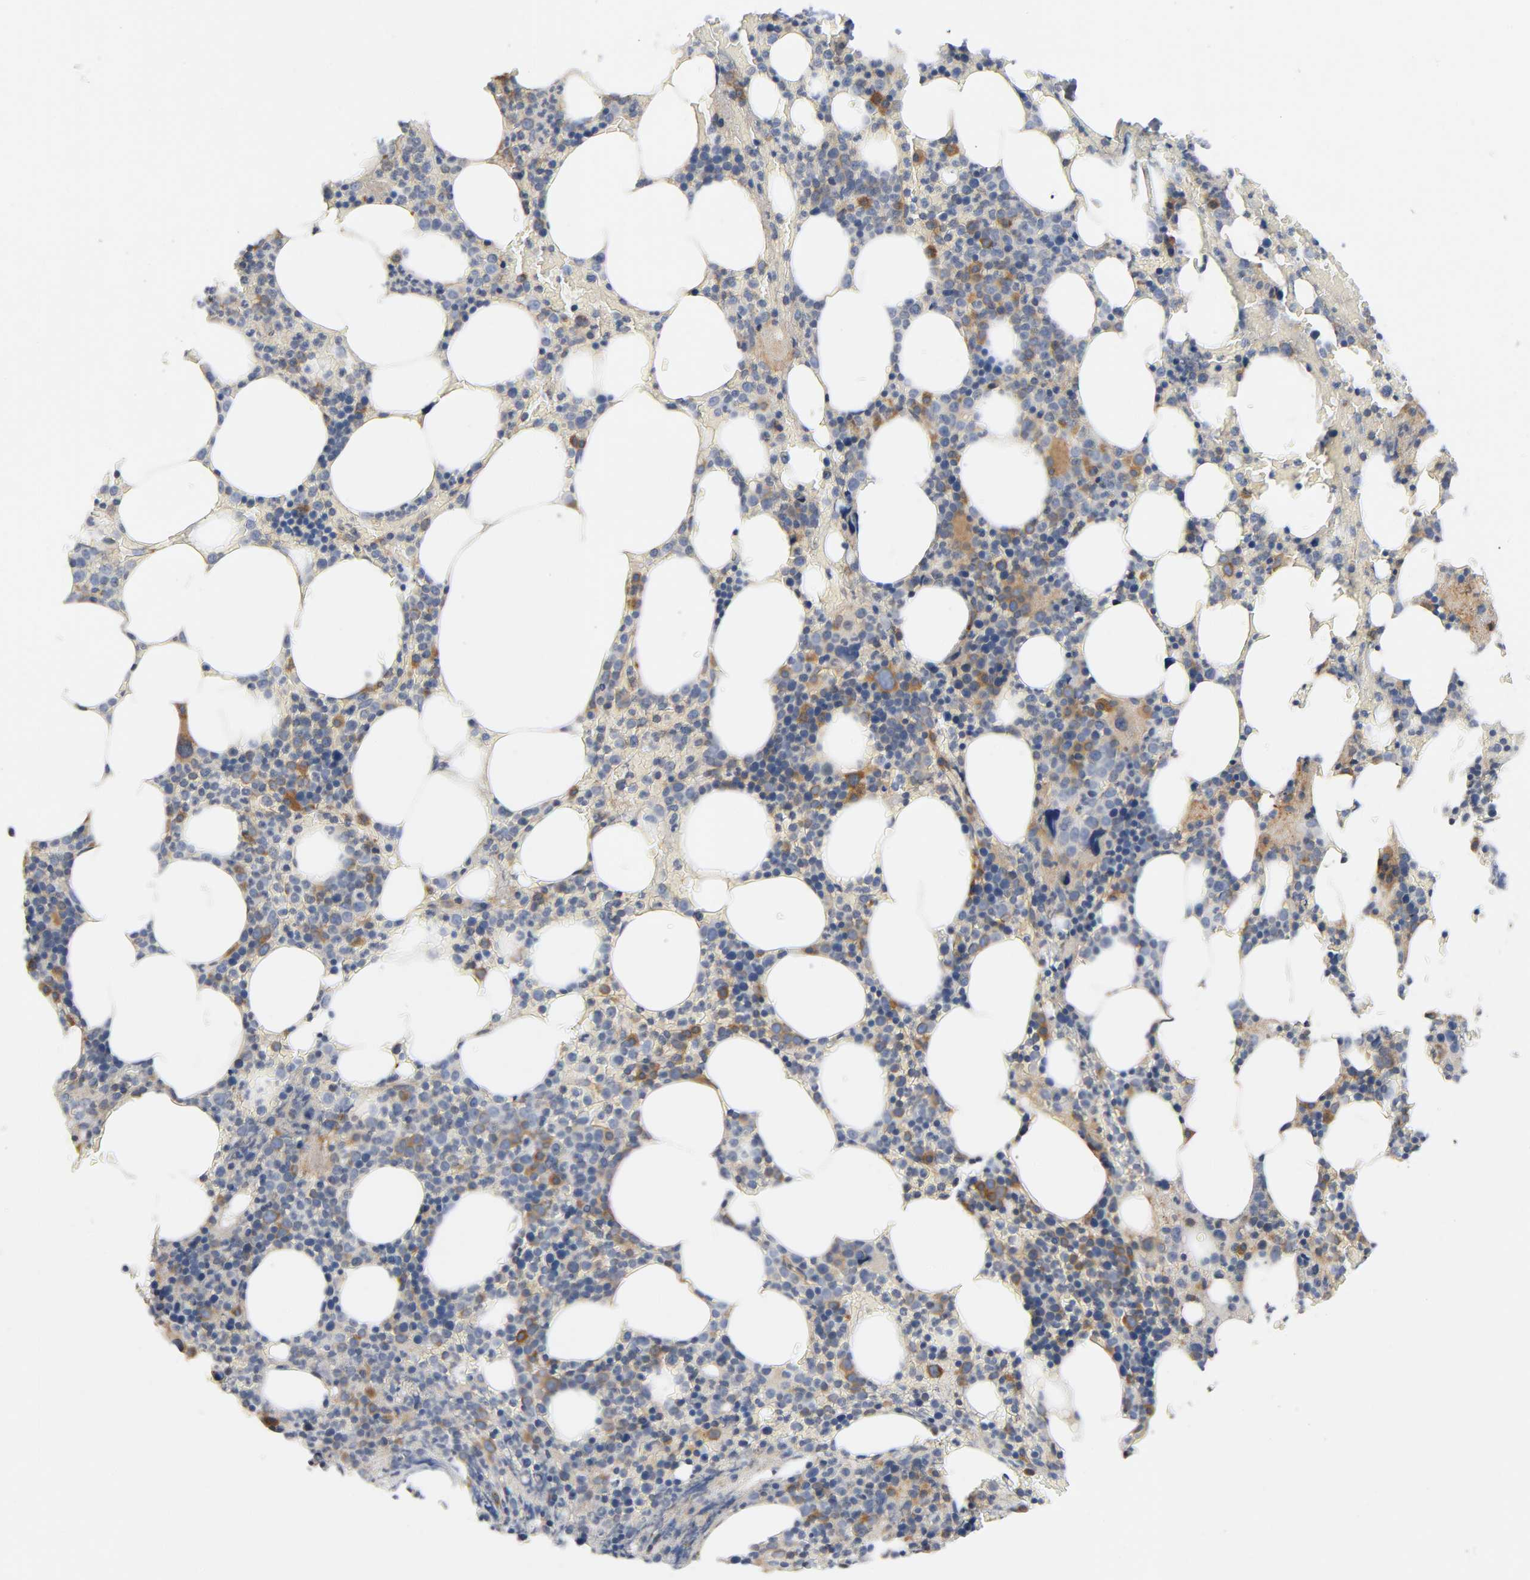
{"staining": {"intensity": "moderate", "quantity": "25%-75%", "location": "cytoplasmic/membranous"}, "tissue": "bone marrow", "cell_type": "Hematopoietic cells", "image_type": "normal", "snomed": [{"axis": "morphology", "description": "Normal tissue, NOS"}, {"axis": "topography", "description": "Bone marrow"}], "caption": "Hematopoietic cells reveal medium levels of moderate cytoplasmic/membranous staining in approximately 25%-75% of cells in normal bone marrow.", "gene": "HDAC6", "patient": {"sex": "female", "age": 66}}